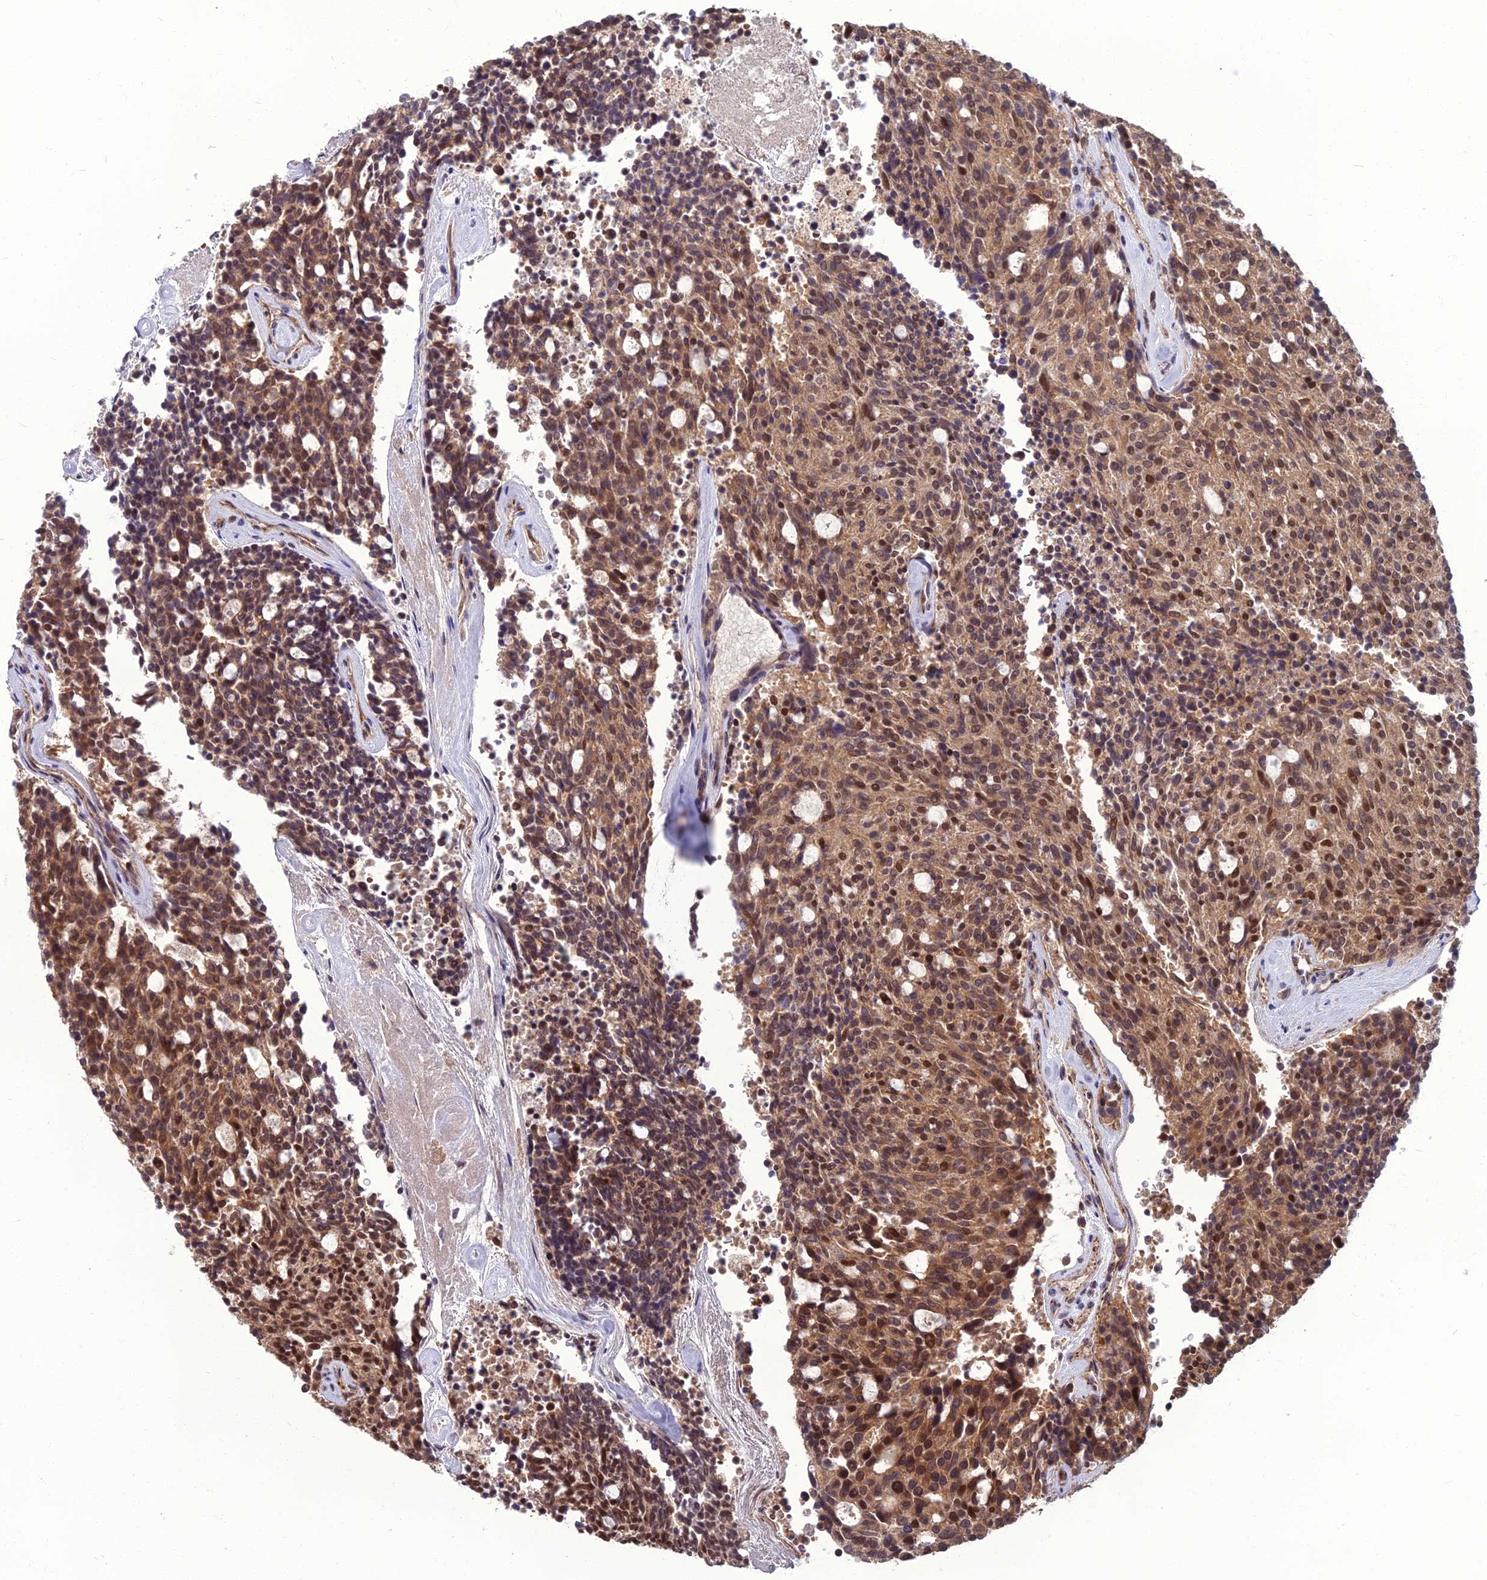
{"staining": {"intensity": "moderate", "quantity": ">75%", "location": "cytoplasmic/membranous,nuclear"}, "tissue": "carcinoid", "cell_type": "Tumor cells", "image_type": "cancer", "snomed": [{"axis": "morphology", "description": "Carcinoid, malignant, NOS"}, {"axis": "topography", "description": "Pancreas"}], "caption": "Brown immunohistochemical staining in carcinoid reveals moderate cytoplasmic/membranous and nuclear staining in approximately >75% of tumor cells.", "gene": "NR4A3", "patient": {"sex": "female", "age": 54}}